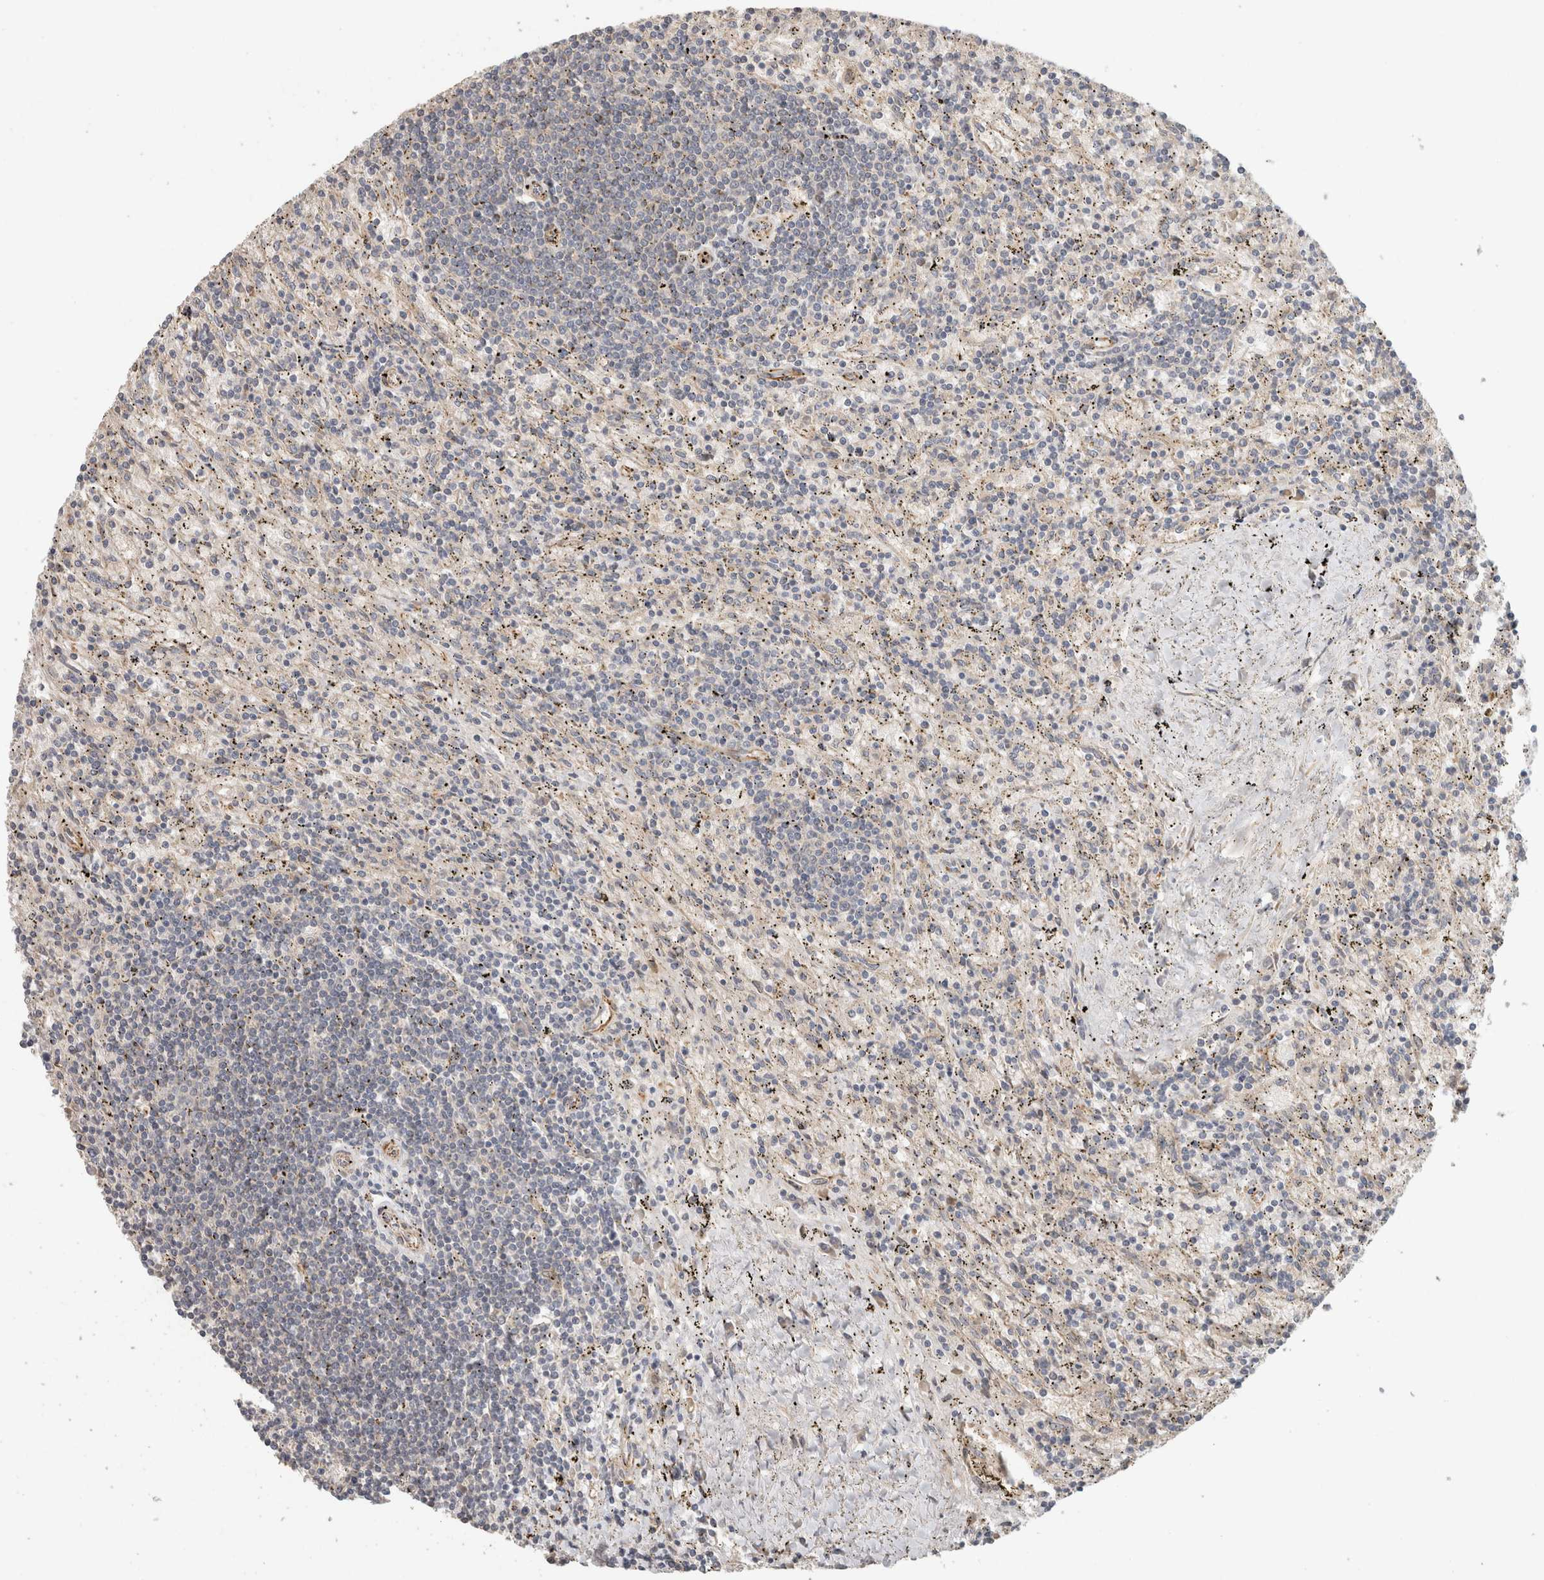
{"staining": {"intensity": "negative", "quantity": "none", "location": "none"}, "tissue": "lymphoma", "cell_type": "Tumor cells", "image_type": "cancer", "snomed": [{"axis": "morphology", "description": "Malignant lymphoma, non-Hodgkin's type, Low grade"}, {"axis": "topography", "description": "Spleen"}], "caption": "A histopathology image of malignant lymphoma, non-Hodgkin's type (low-grade) stained for a protein displays no brown staining in tumor cells.", "gene": "SIPA1L2", "patient": {"sex": "male", "age": 76}}